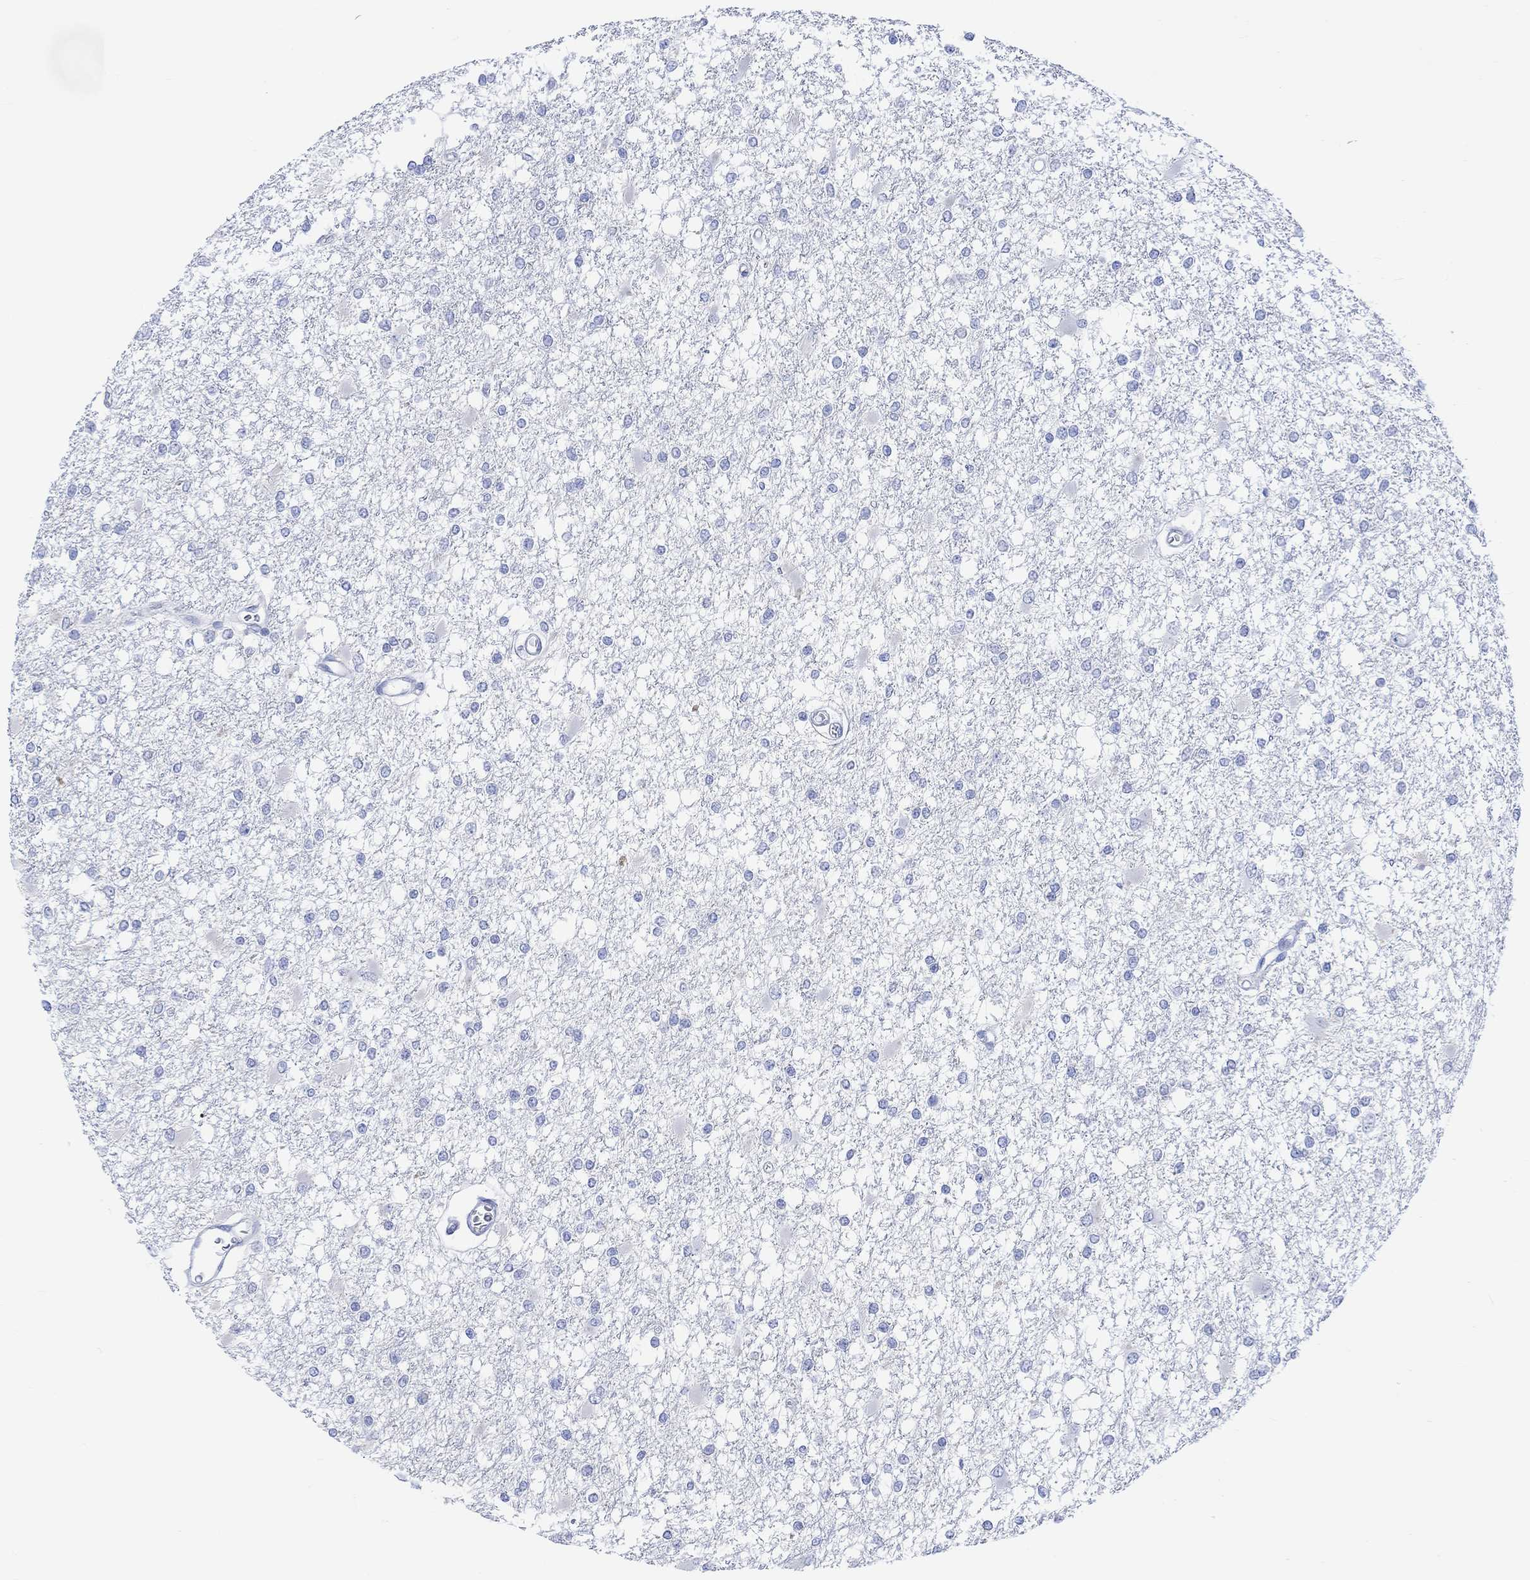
{"staining": {"intensity": "negative", "quantity": "none", "location": "none"}, "tissue": "glioma", "cell_type": "Tumor cells", "image_type": "cancer", "snomed": [{"axis": "morphology", "description": "Glioma, malignant, High grade"}, {"axis": "topography", "description": "Cerebral cortex"}], "caption": "Immunohistochemistry (IHC) of human malignant glioma (high-grade) reveals no expression in tumor cells.", "gene": "CALCA", "patient": {"sex": "male", "age": 79}}